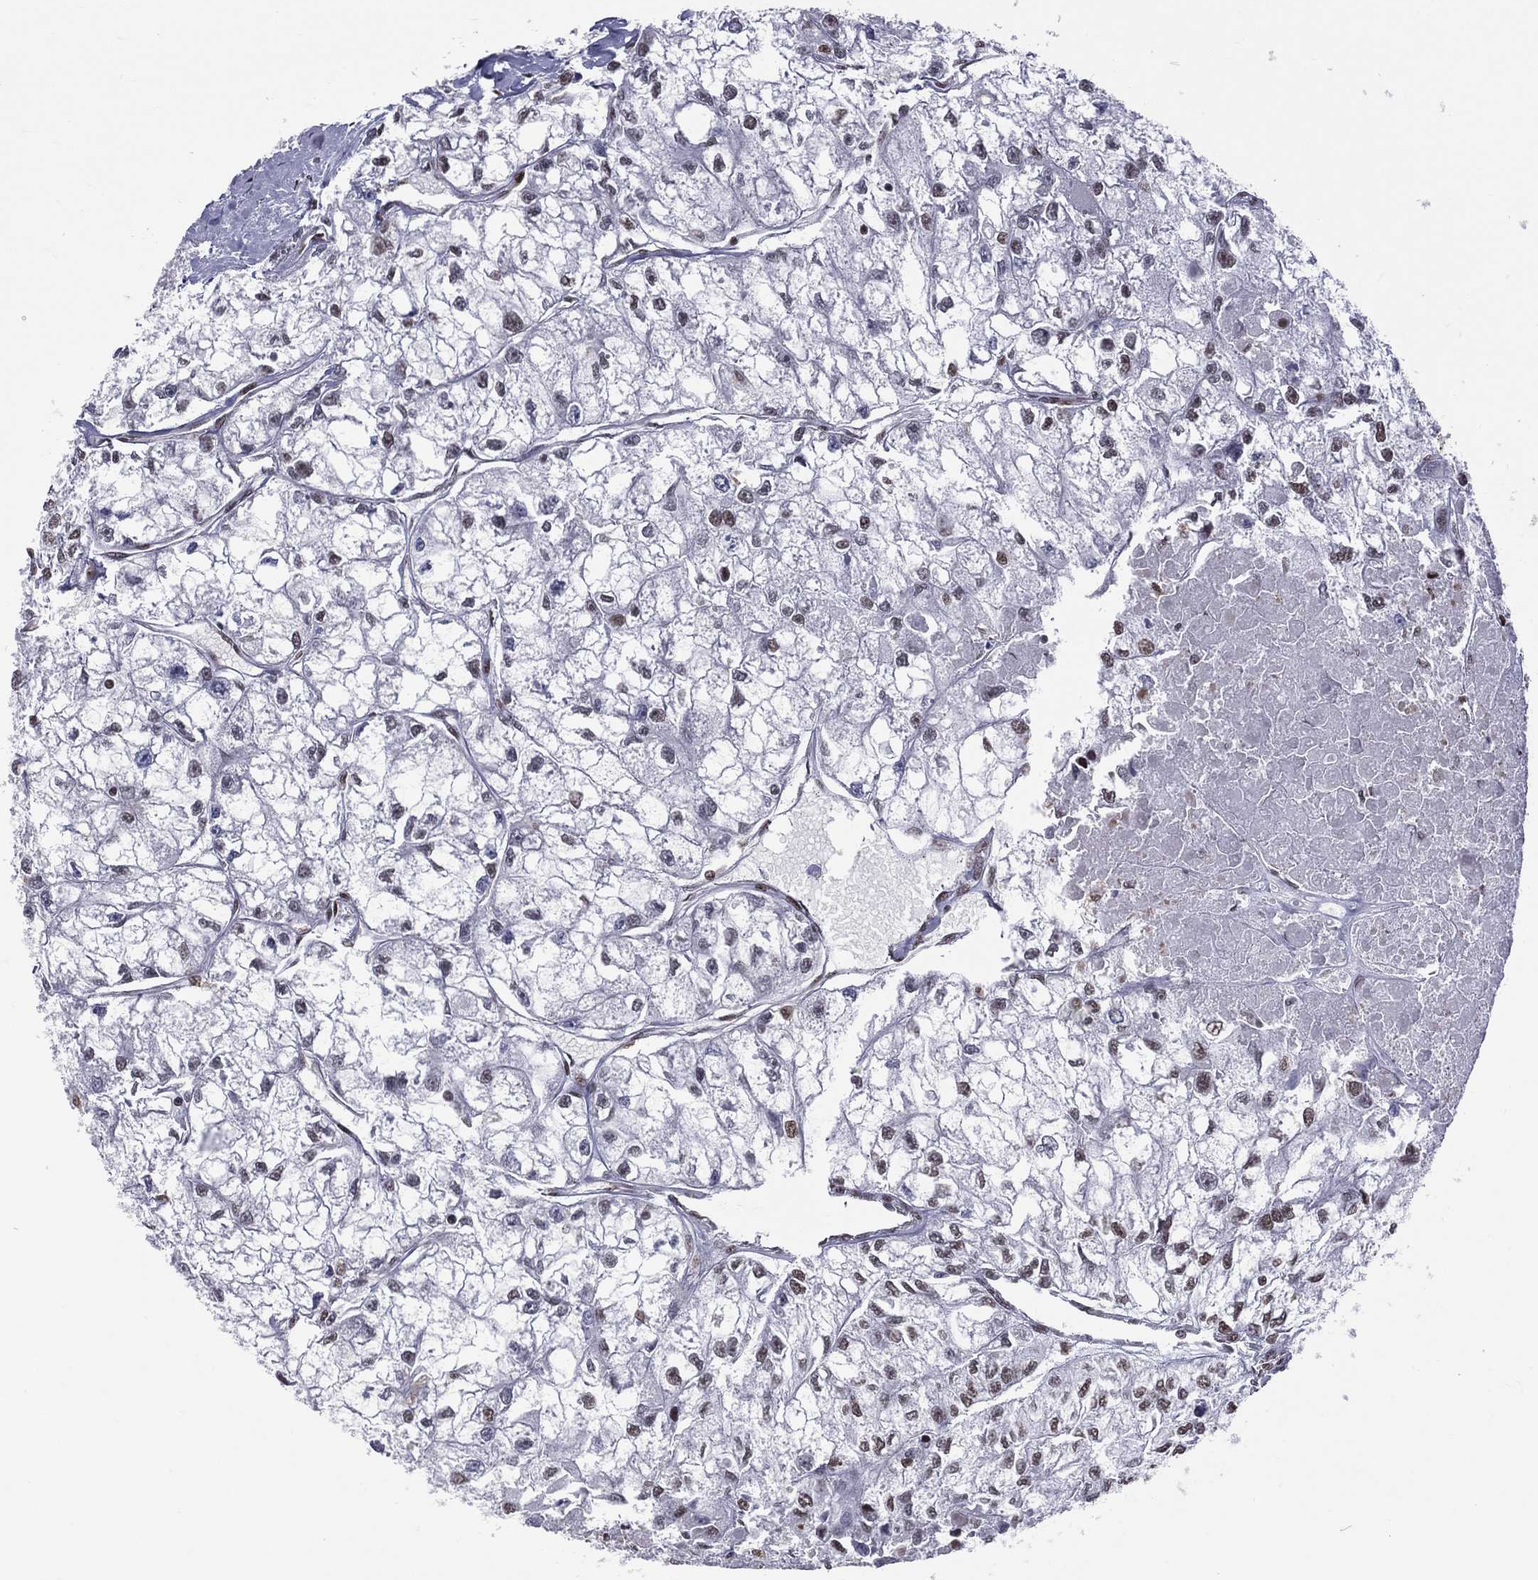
{"staining": {"intensity": "strong", "quantity": "25%-75%", "location": "nuclear"}, "tissue": "renal cancer", "cell_type": "Tumor cells", "image_type": "cancer", "snomed": [{"axis": "morphology", "description": "Adenocarcinoma, NOS"}, {"axis": "topography", "description": "Kidney"}], "caption": "This histopathology image reveals immunohistochemistry (IHC) staining of adenocarcinoma (renal), with high strong nuclear positivity in about 25%-75% of tumor cells.", "gene": "ZNF7", "patient": {"sex": "male", "age": 56}}